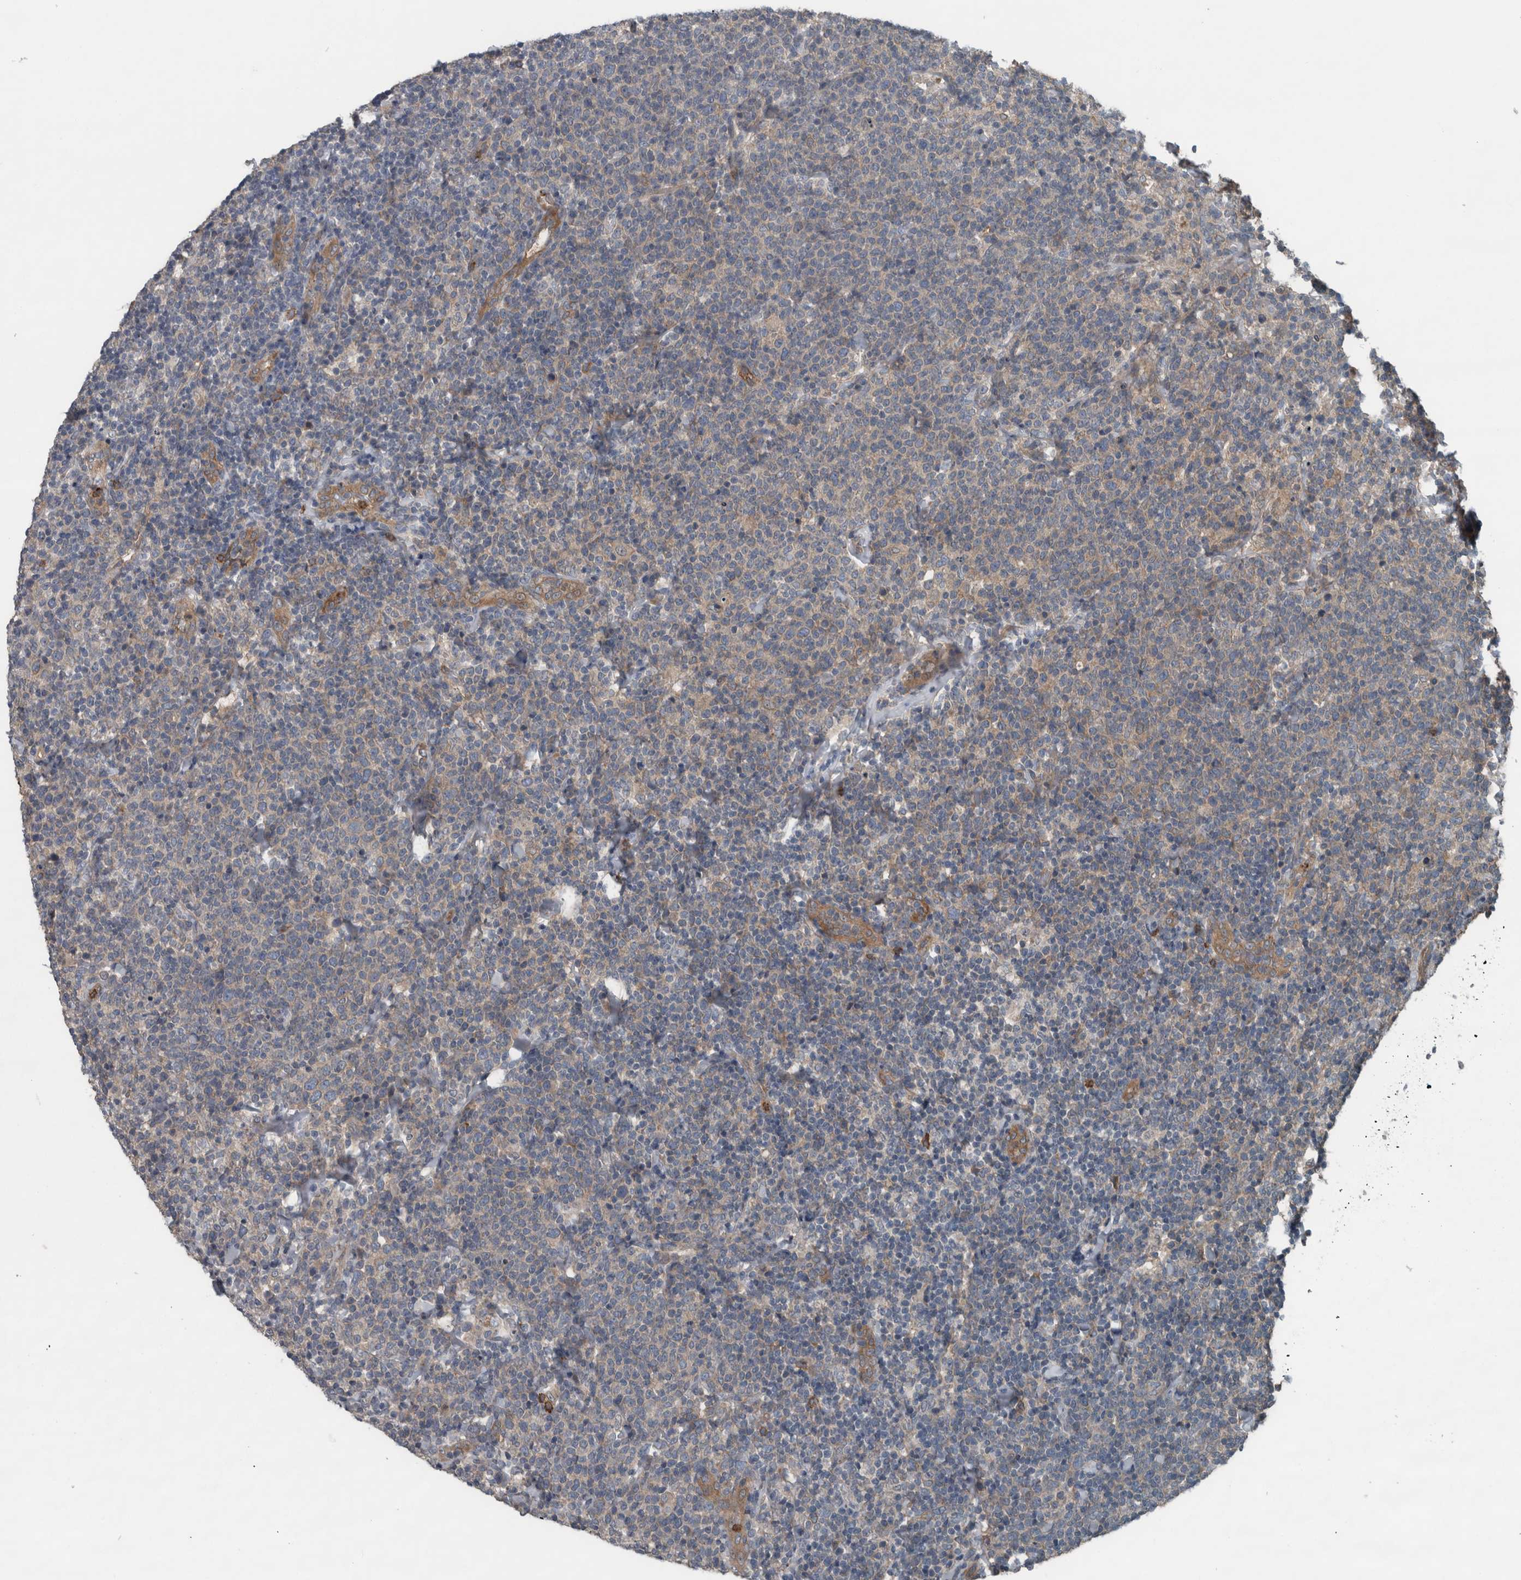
{"staining": {"intensity": "negative", "quantity": "none", "location": "none"}, "tissue": "lymphoma", "cell_type": "Tumor cells", "image_type": "cancer", "snomed": [{"axis": "morphology", "description": "Malignant lymphoma, non-Hodgkin's type, High grade"}, {"axis": "topography", "description": "Lymph node"}], "caption": "Human malignant lymphoma, non-Hodgkin's type (high-grade) stained for a protein using IHC shows no staining in tumor cells.", "gene": "EXOC8", "patient": {"sex": "male", "age": 61}}